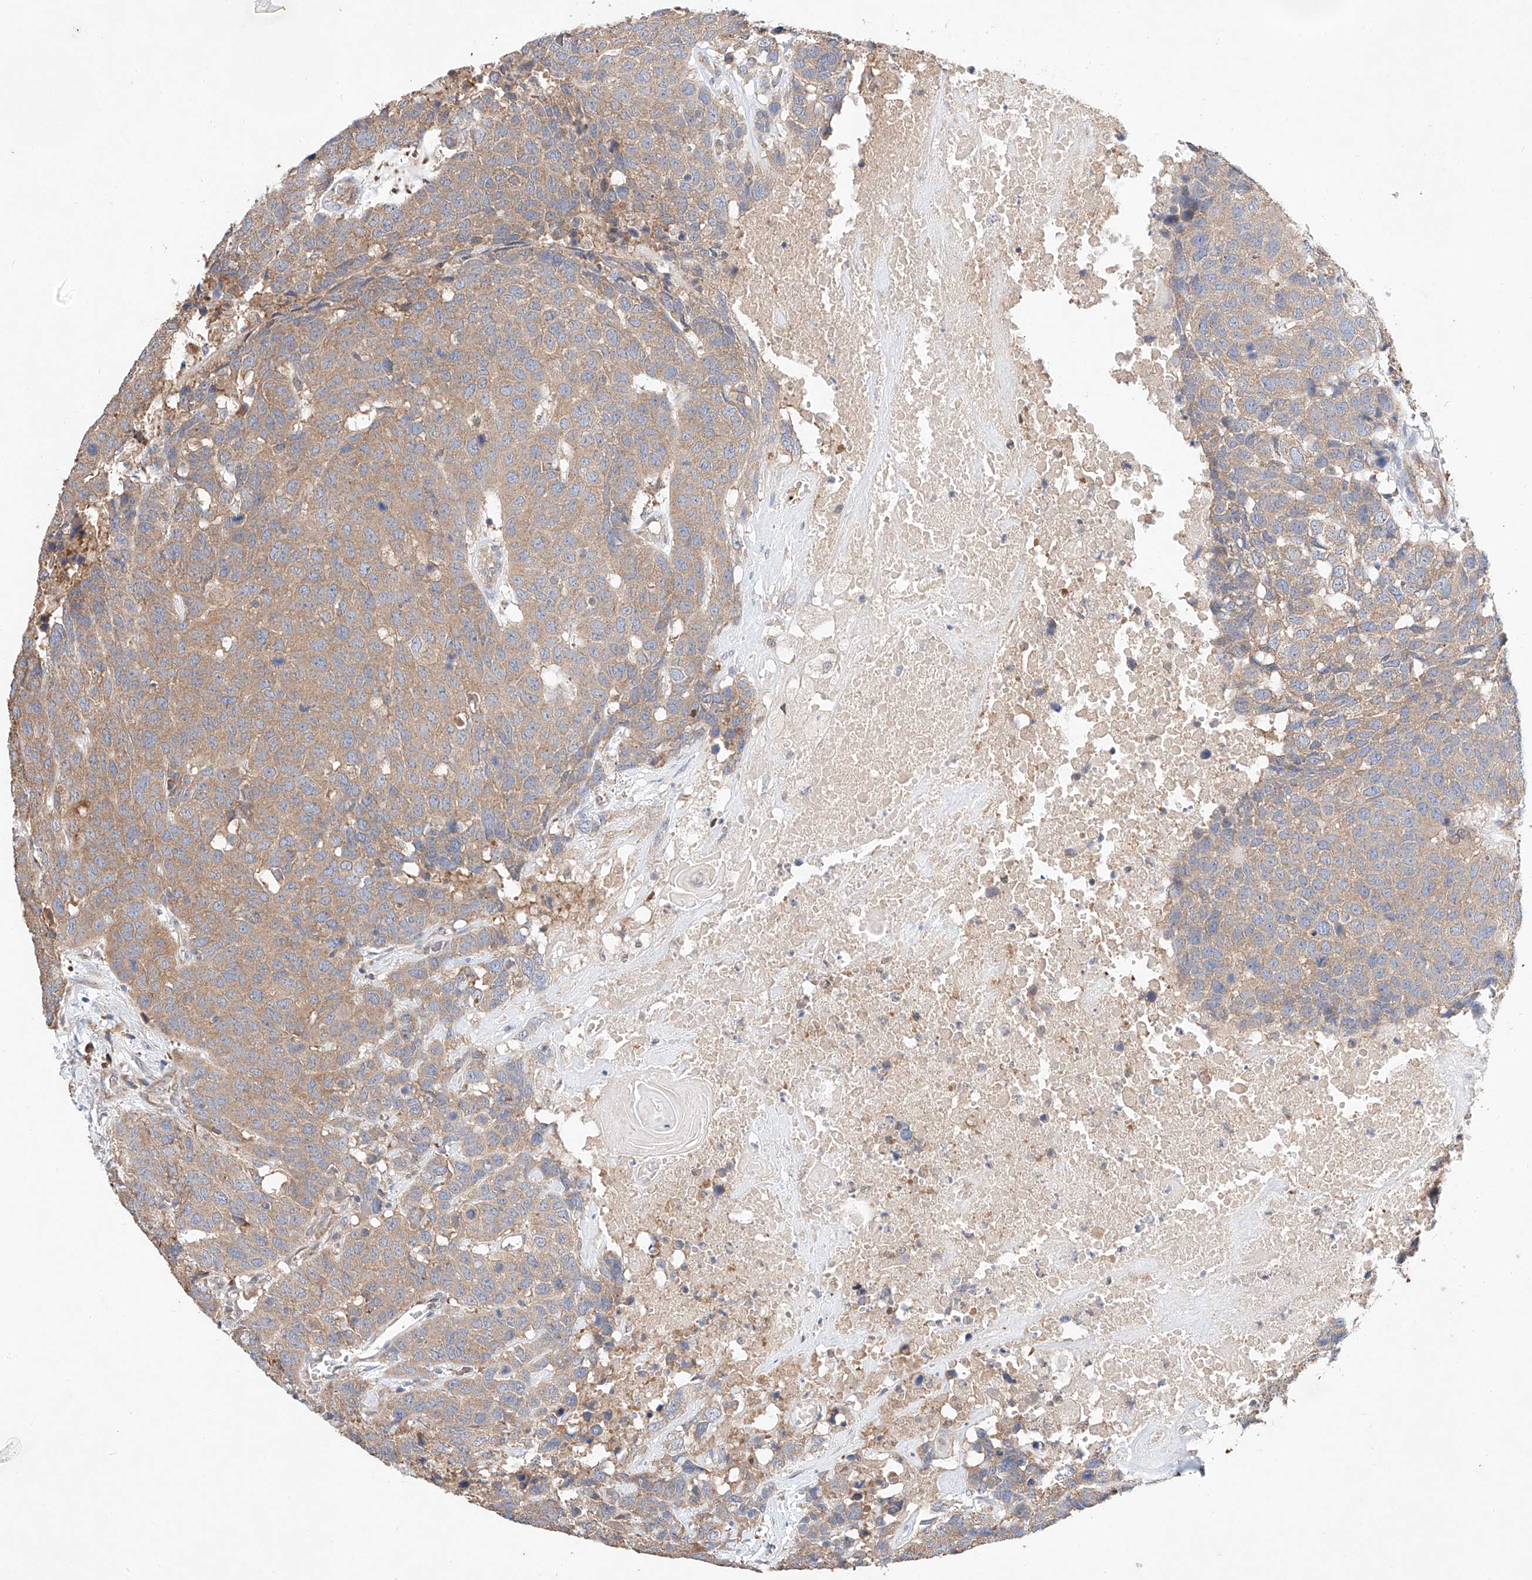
{"staining": {"intensity": "moderate", "quantity": ">75%", "location": "cytoplasmic/membranous"}, "tissue": "head and neck cancer", "cell_type": "Tumor cells", "image_type": "cancer", "snomed": [{"axis": "morphology", "description": "Squamous cell carcinoma, NOS"}, {"axis": "topography", "description": "Head-Neck"}], "caption": "Immunohistochemical staining of human head and neck cancer exhibits medium levels of moderate cytoplasmic/membranous protein positivity in about >75% of tumor cells. (Stains: DAB in brown, nuclei in blue, Microscopy: brightfield microscopy at high magnification).", "gene": "C6orf118", "patient": {"sex": "male", "age": 66}}